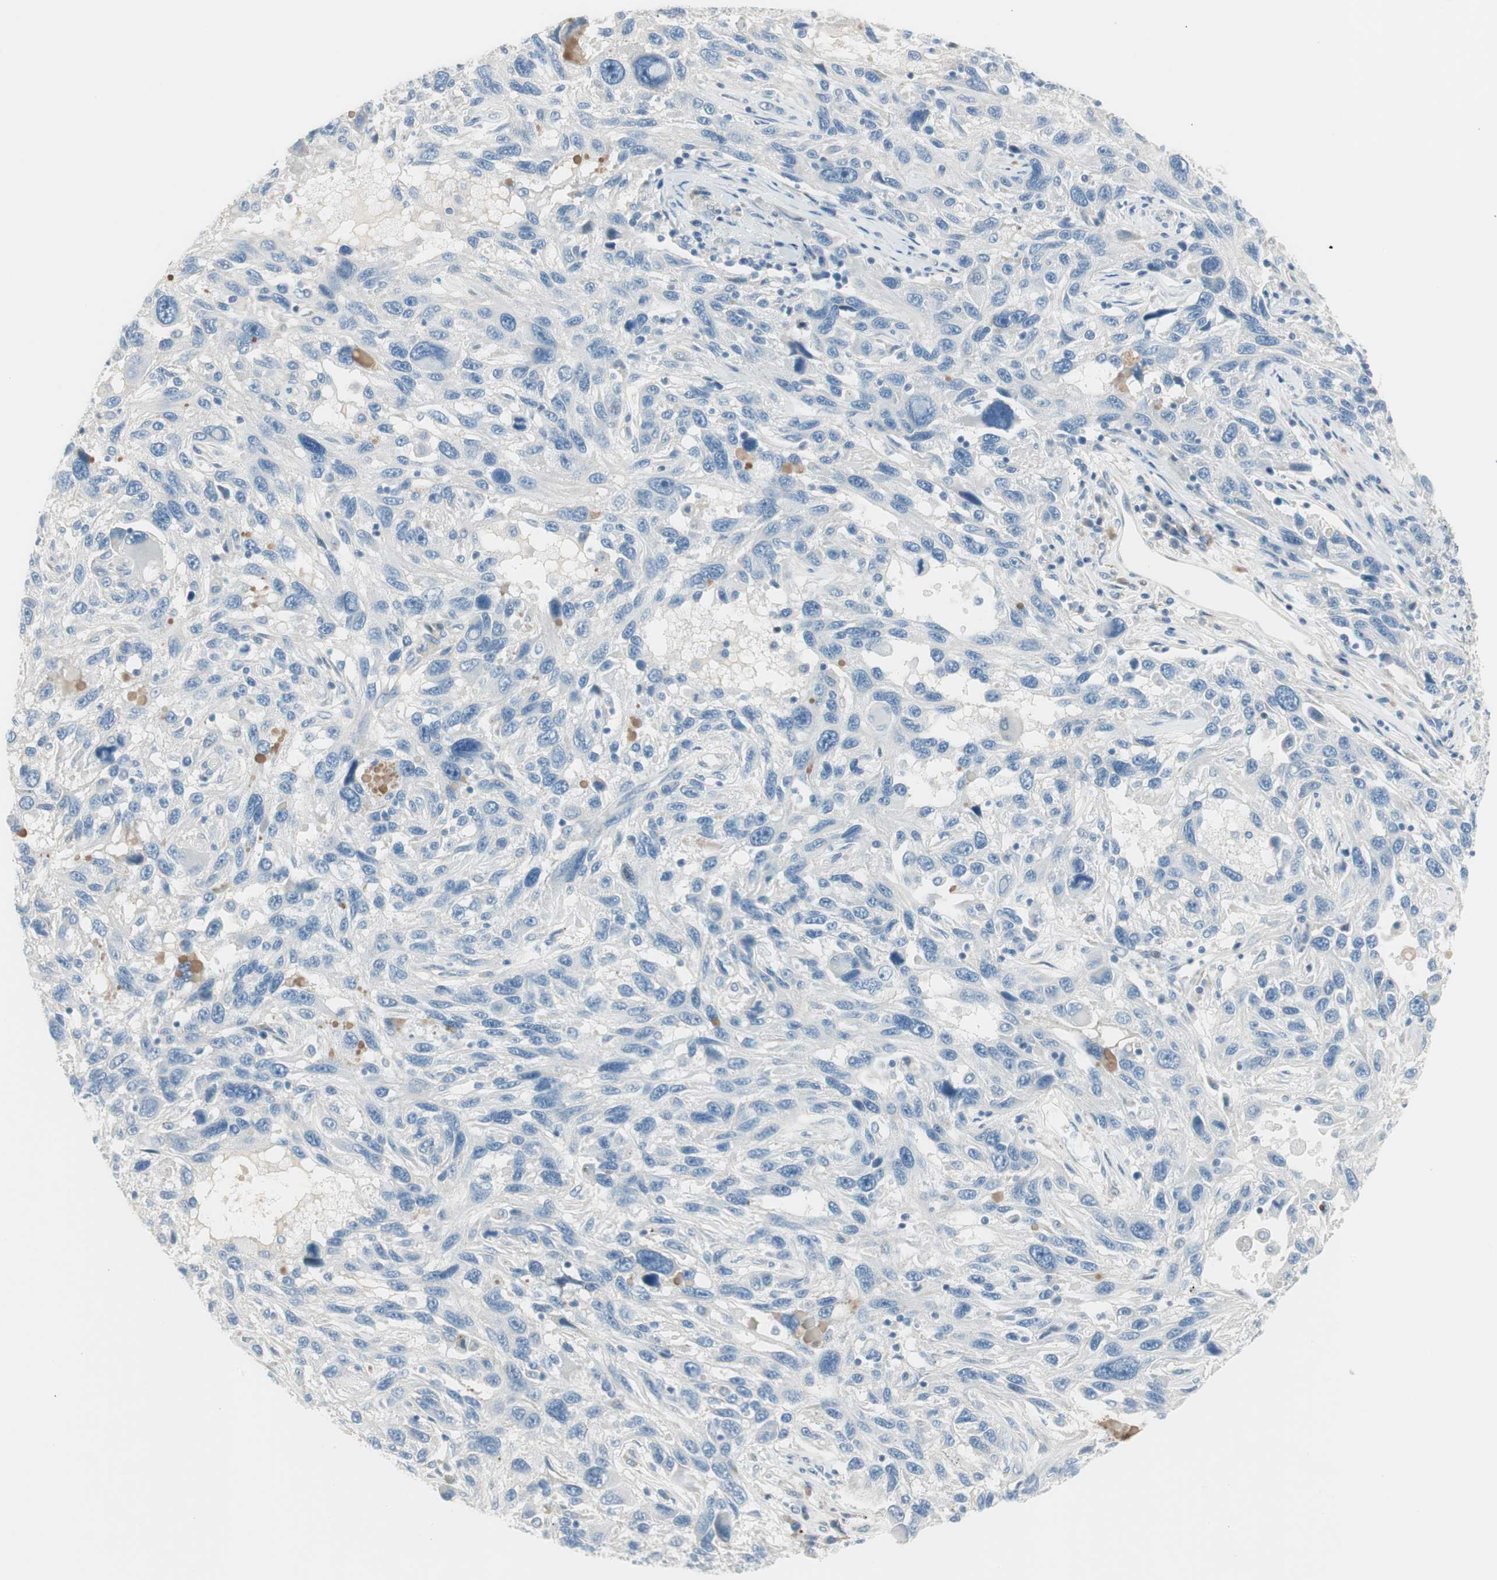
{"staining": {"intensity": "negative", "quantity": "none", "location": "none"}, "tissue": "melanoma", "cell_type": "Tumor cells", "image_type": "cancer", "snomed": [{"axis": "morphology", "description": "Malignant melanoma, NOS"}, {"axis": "topography", "description": "Skin"}], "caption": "IHC of malignant melanoma reveals no positivity in tumor cells. Brightfield microscopy of IHC stained with DAB (brown) and hematoxylin (blue), captured at high magnification.", "gene": "CACNA2D1", "patient": {"sex": "male", "age": 53}}